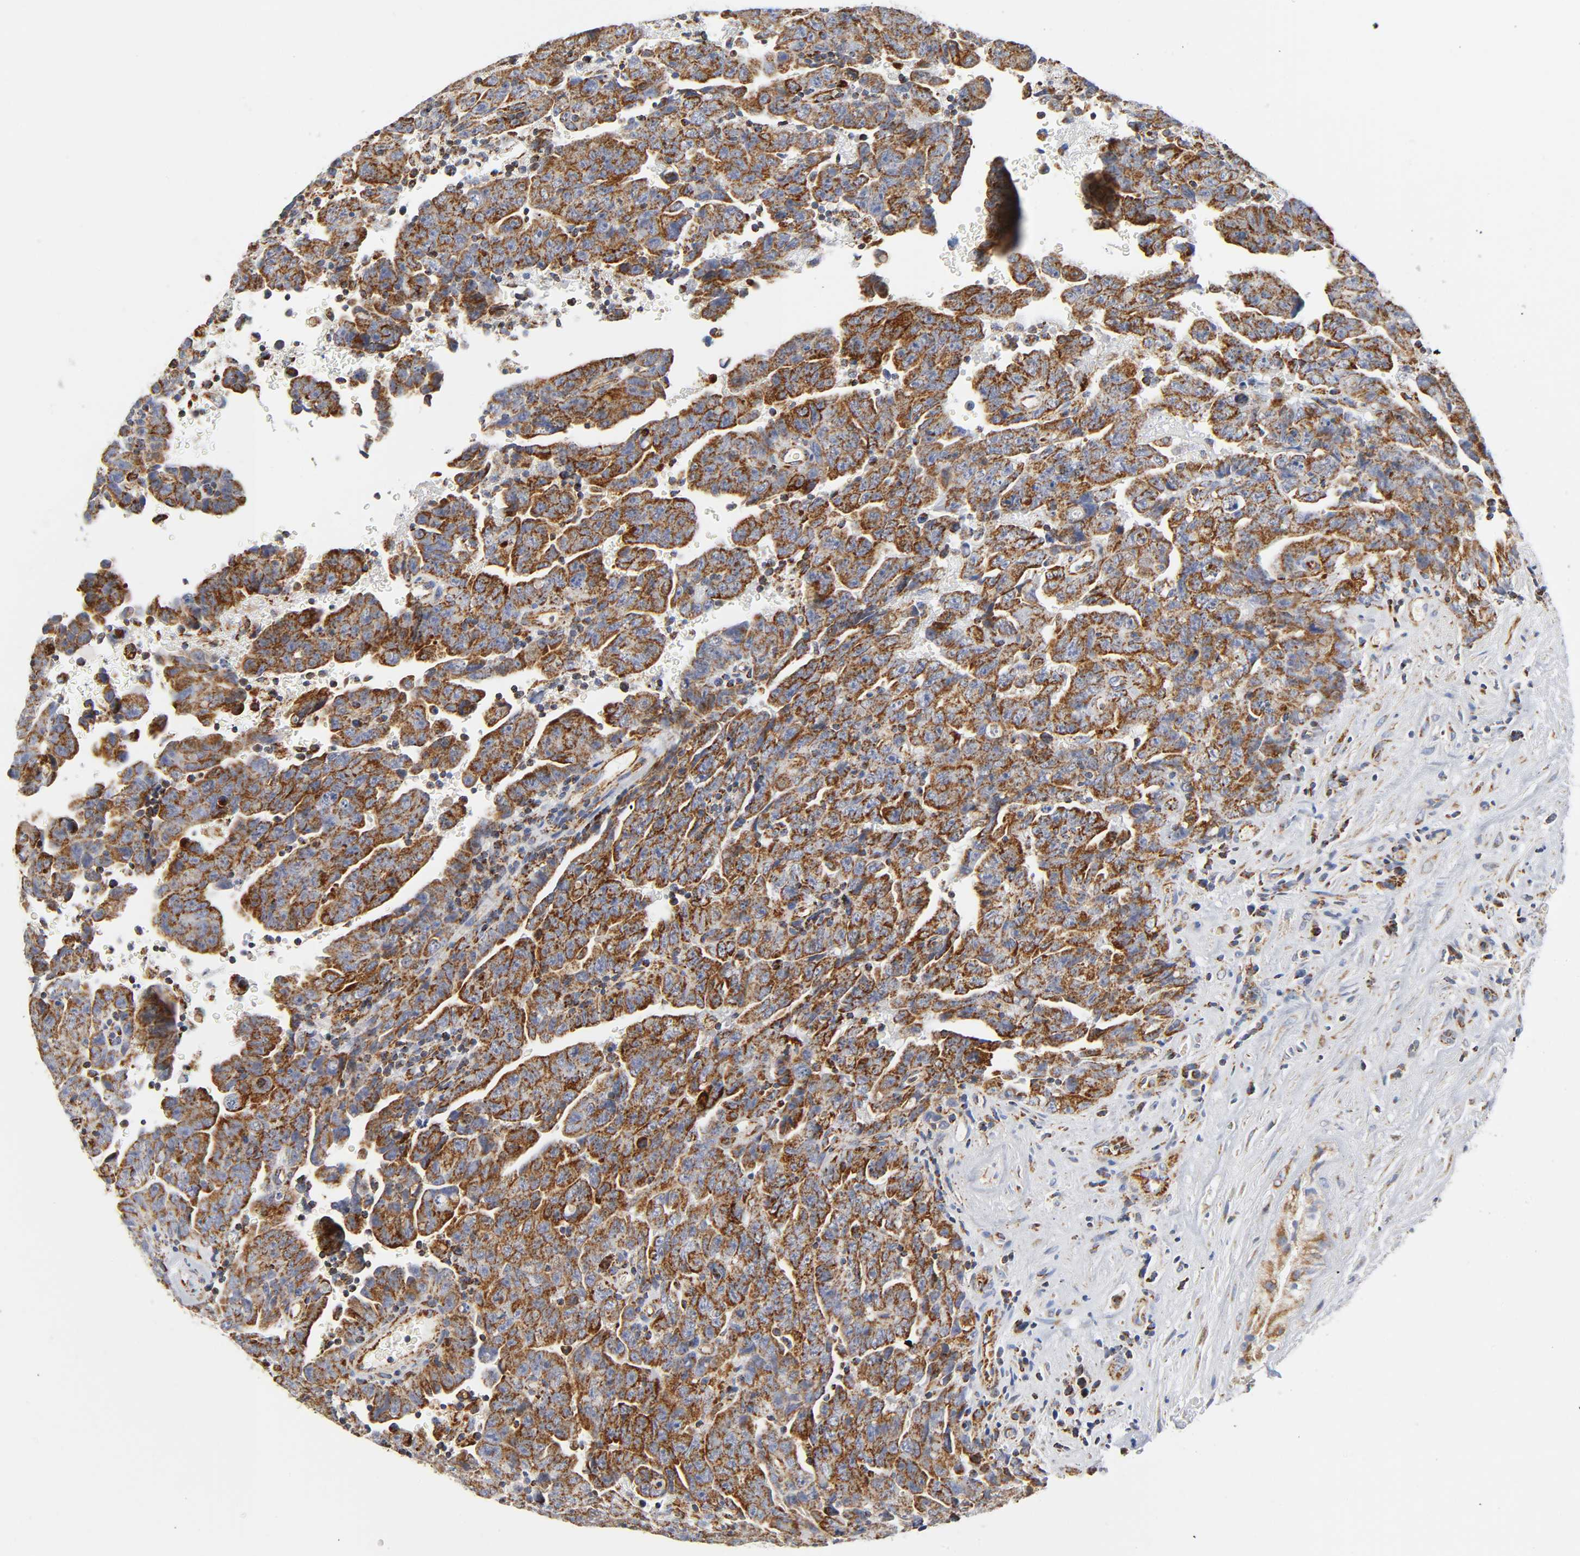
{"staining": {"intensity": "strong", "quantity": ">75%", "location": "cytoplasmic/membranous"}, "tissue": "testis cancer", "cell_type": "Tumor cells", "image_type": "cancer", "snomed": [{"axis": "morphology", "description": "Carcinoma, Embryonal, NOS"}, {"axis": "topography", "description": "Testis"}], "caption": "A photomicrograph of human testis embryonal carcinoma stained for a protein shows strong cytoplasmic/membranous brown staining in tumor cells. The staining was performed using DAB to visualize the protein expression in brown, while the nuclei were stained in blue with hematoxylin (Magnification: 20x).", "gene": "BAK1", "patient": {"sex": "male", "age": 28}}